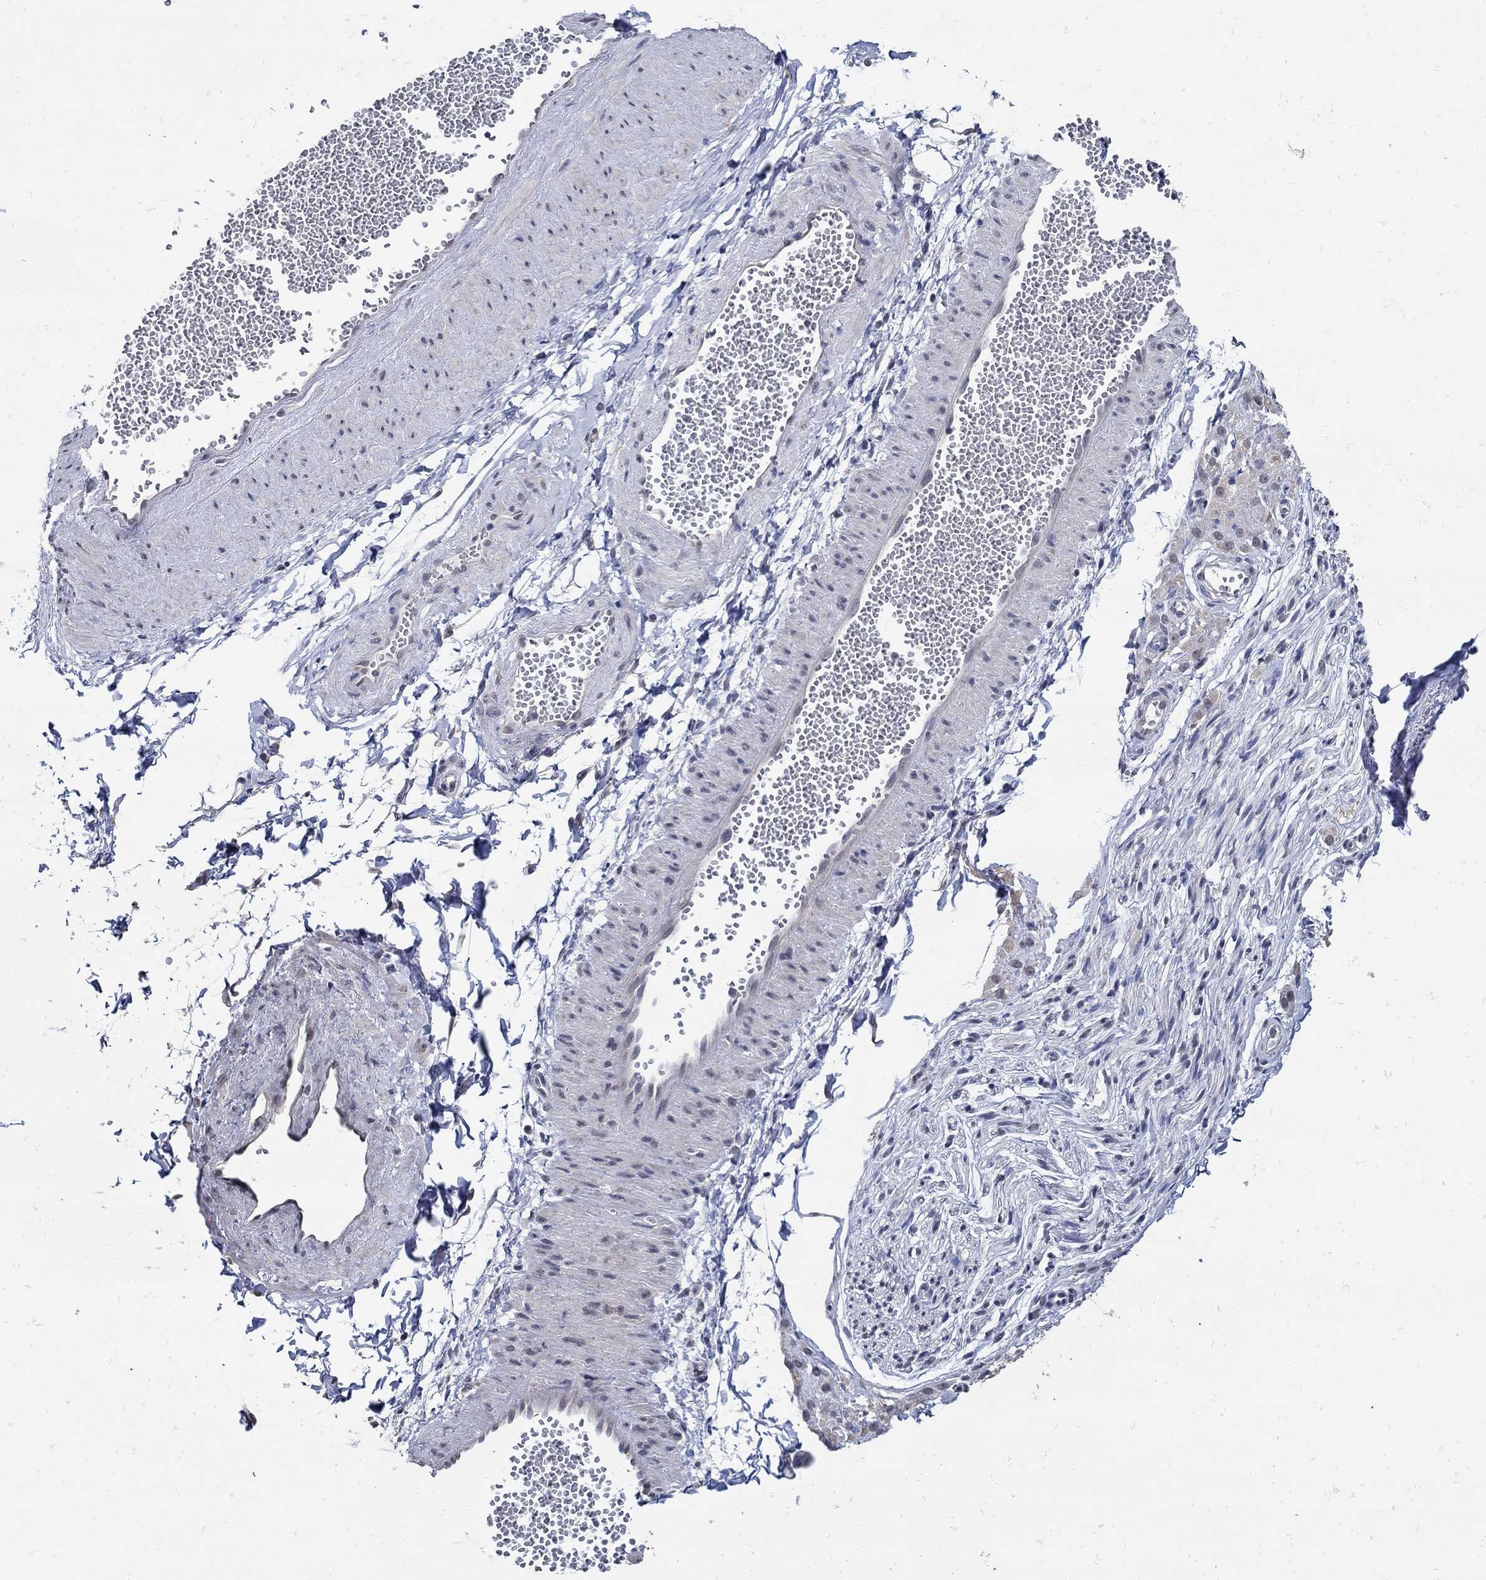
{"staining": {"intensity": "negative", "quantity": "none", "location": "none"}, "tissue": "adipose tissue", "cell_type": "Adipocytes", "image_type": "normal", "snomed": [{"axis": "morphology", "description": "Normal tissue, NOS"}, {"axis": "topography", "description": "Smooth muscle"}, {"axis": "topography", "description": "Peripheral nerve tissue"}], "caption": "This is an IHC image of unremarkable adipose tissue. There is no positivity in adipocytes.", "gene": "KCNN3", "patient": {"sex": "male", "age": 22}}